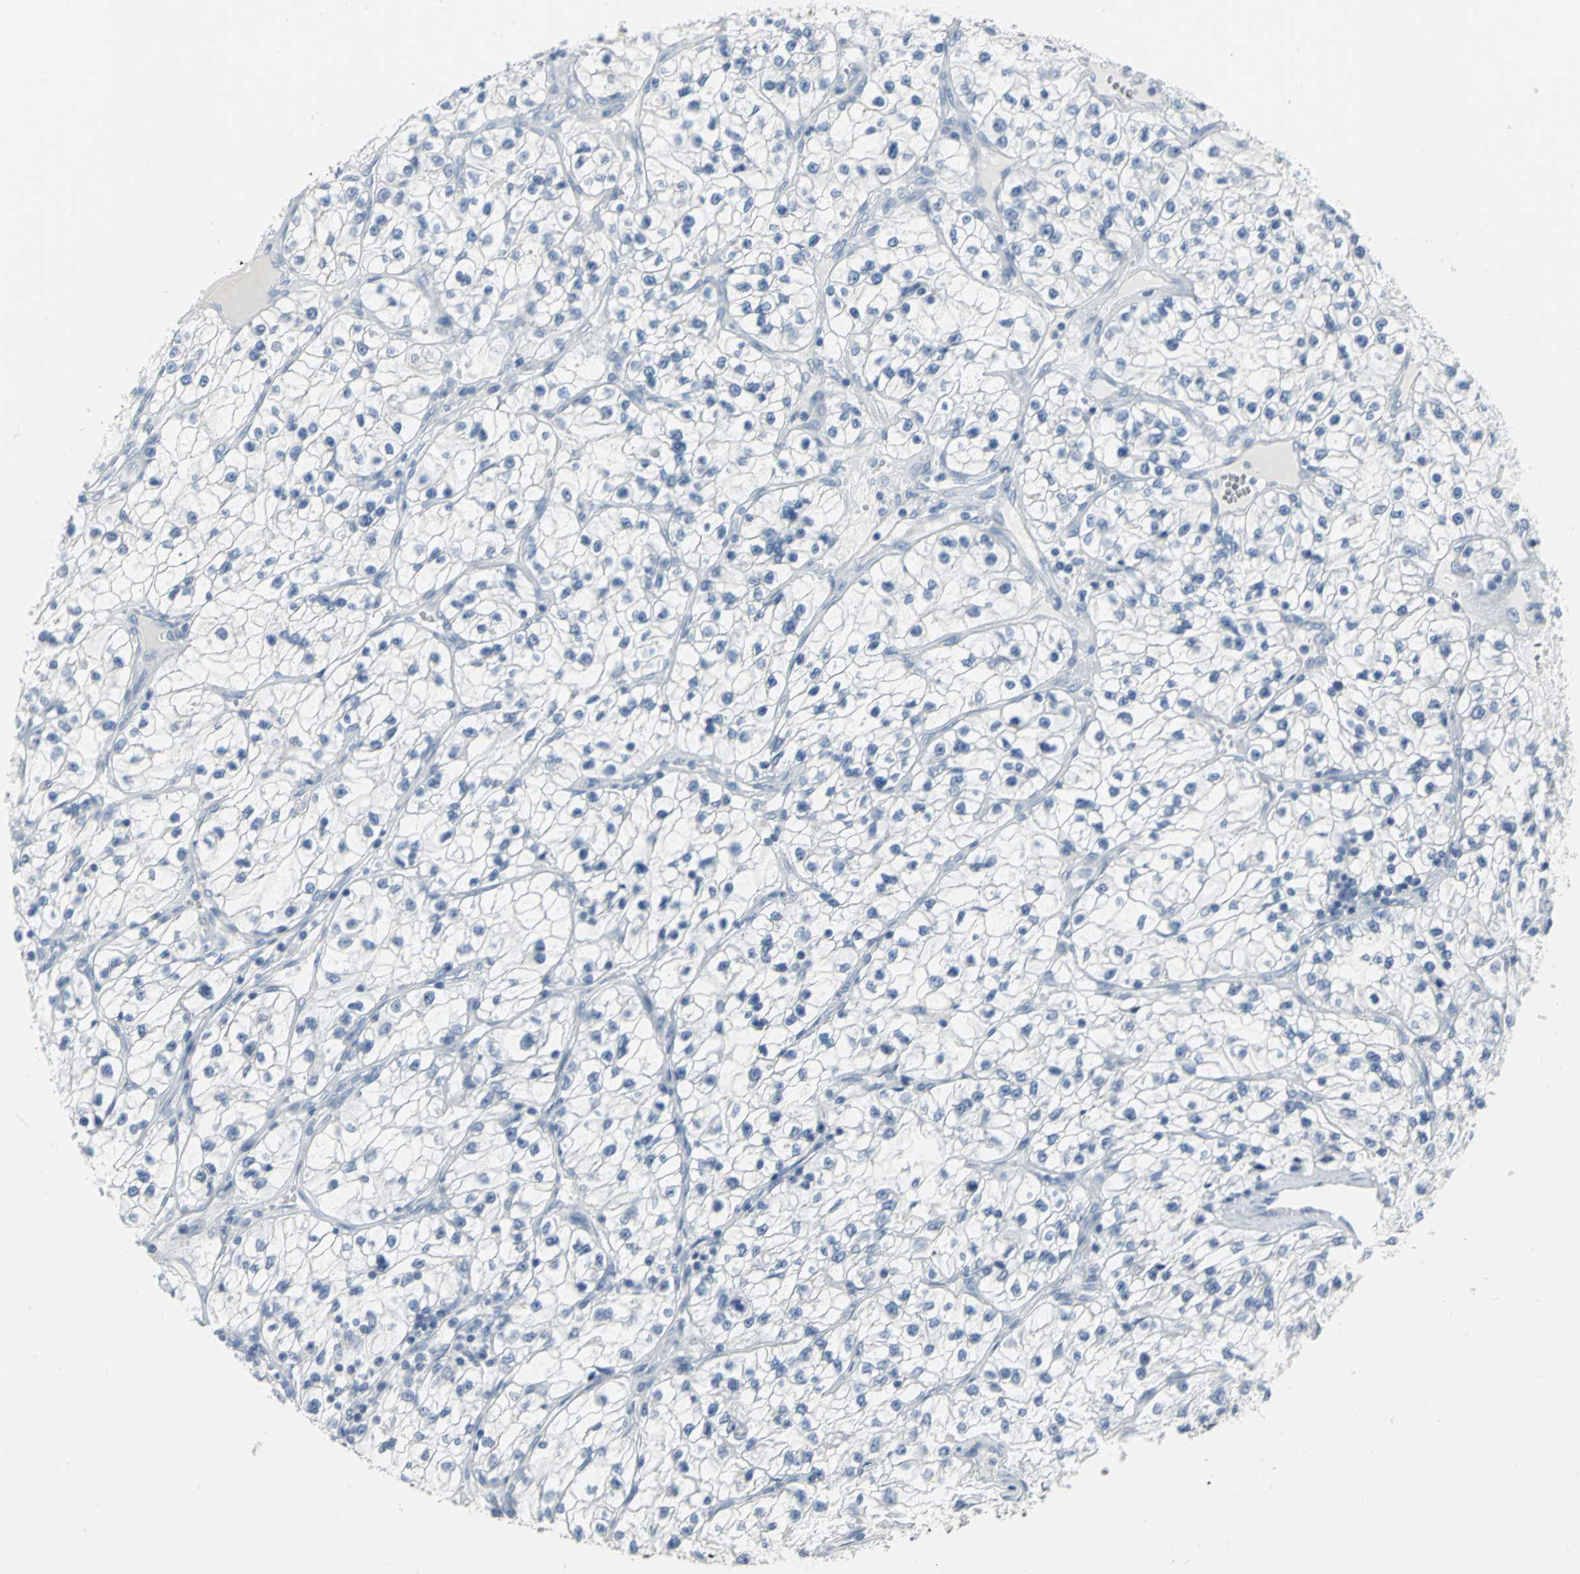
{"staining": {"intensity": "weak", "quantity": "<25%", "location": "nuclear"}, "tissue": "renal cancer", "cell_type": "Tumor cells", "image_type": "cancer", "snomed": [{"axis": "morphology", "description": "Adenocarcinoma, NOS"}, {"axis": "topography", "description": "Kidney"}], "caption": "Renal cancer stained for a protein using immunohistochemistry displays no staining tumor cells.", "gene": "MCM3", "patient": {"sex": "female", "age": 57}}